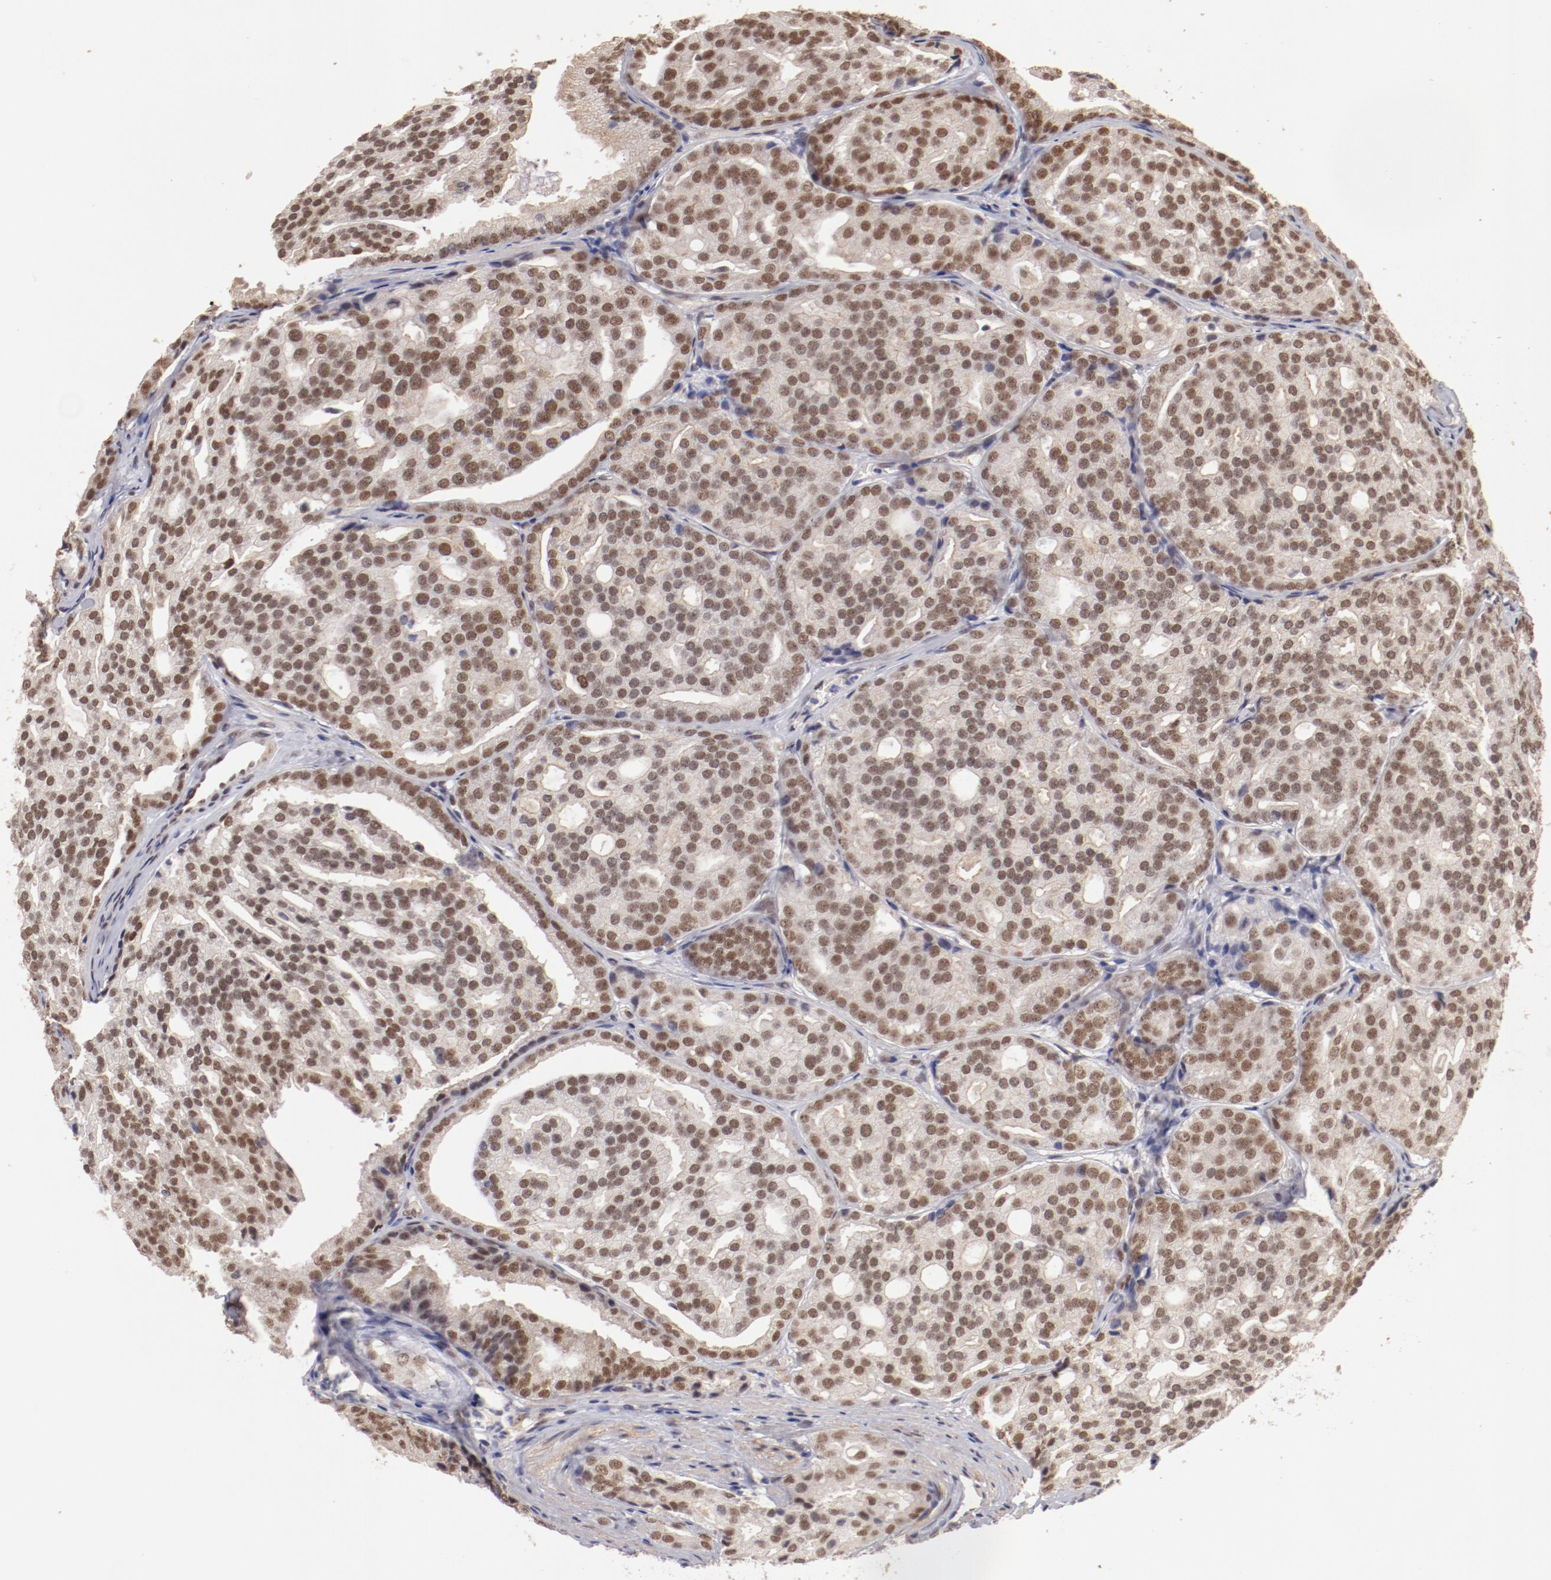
{"staining": {"intensity": "moderate", "quantity": ">75%", "location": "cytoplasmic/membranous,nuclear"}, "tissue": "prostate cancer", "cell_type": "Tumor cells", "image_type": "cancer", "snomed": [{"axis": "morphology", "description": "Adenocarcinoma, High grade"}, {"axis": "topography", "description": "Prostate"}], "caption": "Brown immunohistochemical staining in human prostate adenocarcinoma (high-grade) displays moderate cytoplasmic/membranous and nuclear expression in about >75% of tumor cells.", "gene": "CLOCK", "patient": {"sex": "male", "age": 64}}